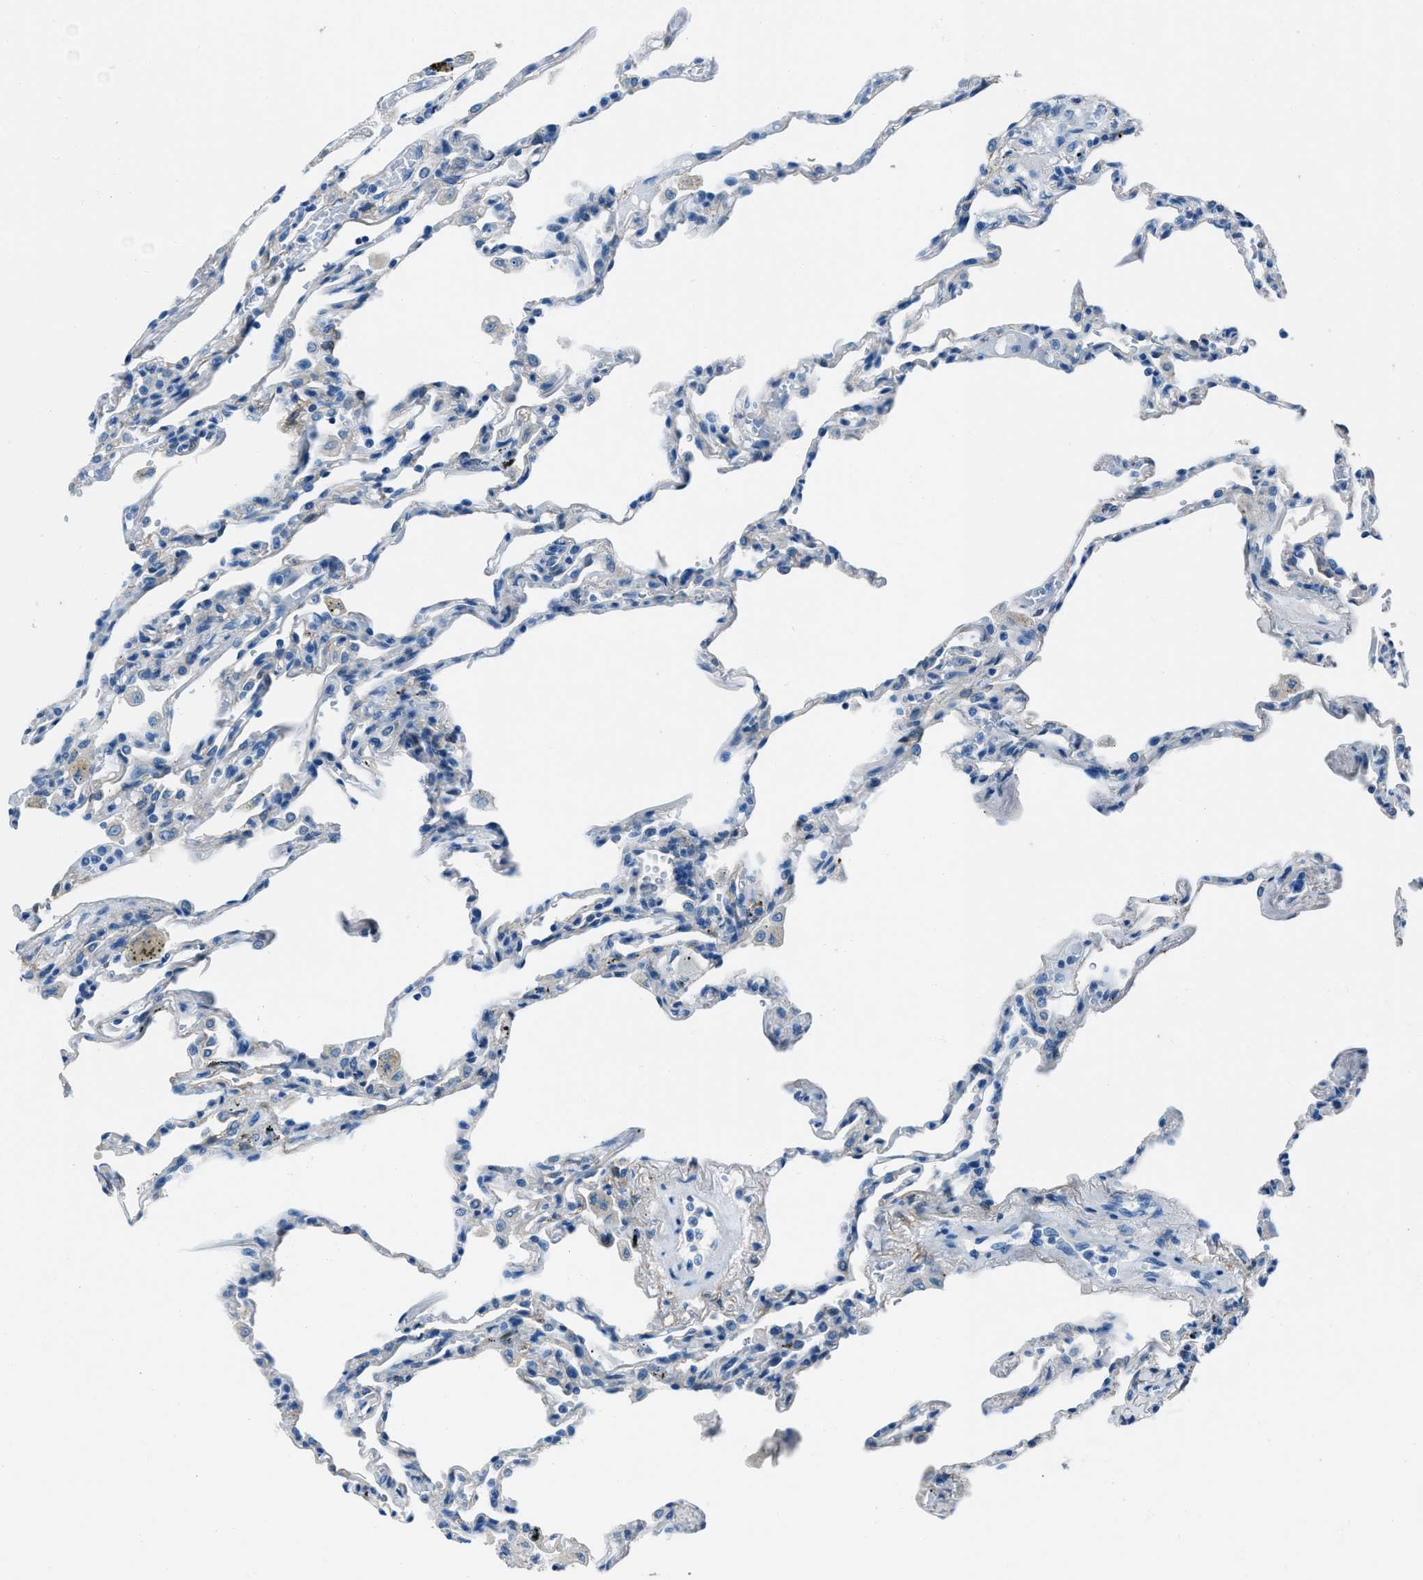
{"staining": {"intensity": "negative", "quantity": "none", "location": "none"}, "tissue": "lung", "cell_type": "Alveolar cells", "image_type": "normal", "snomed": [{"axis": "morphology", "description": "Normal tissue, NOS"}, {"axis": "topography", "description": "Lung"}], "caption": "Immunohistochemistry of benign human lung shows no positivity in alveolar cells.", "gene": "AMACR", "patient": {"sex": "male", "age": 59}}